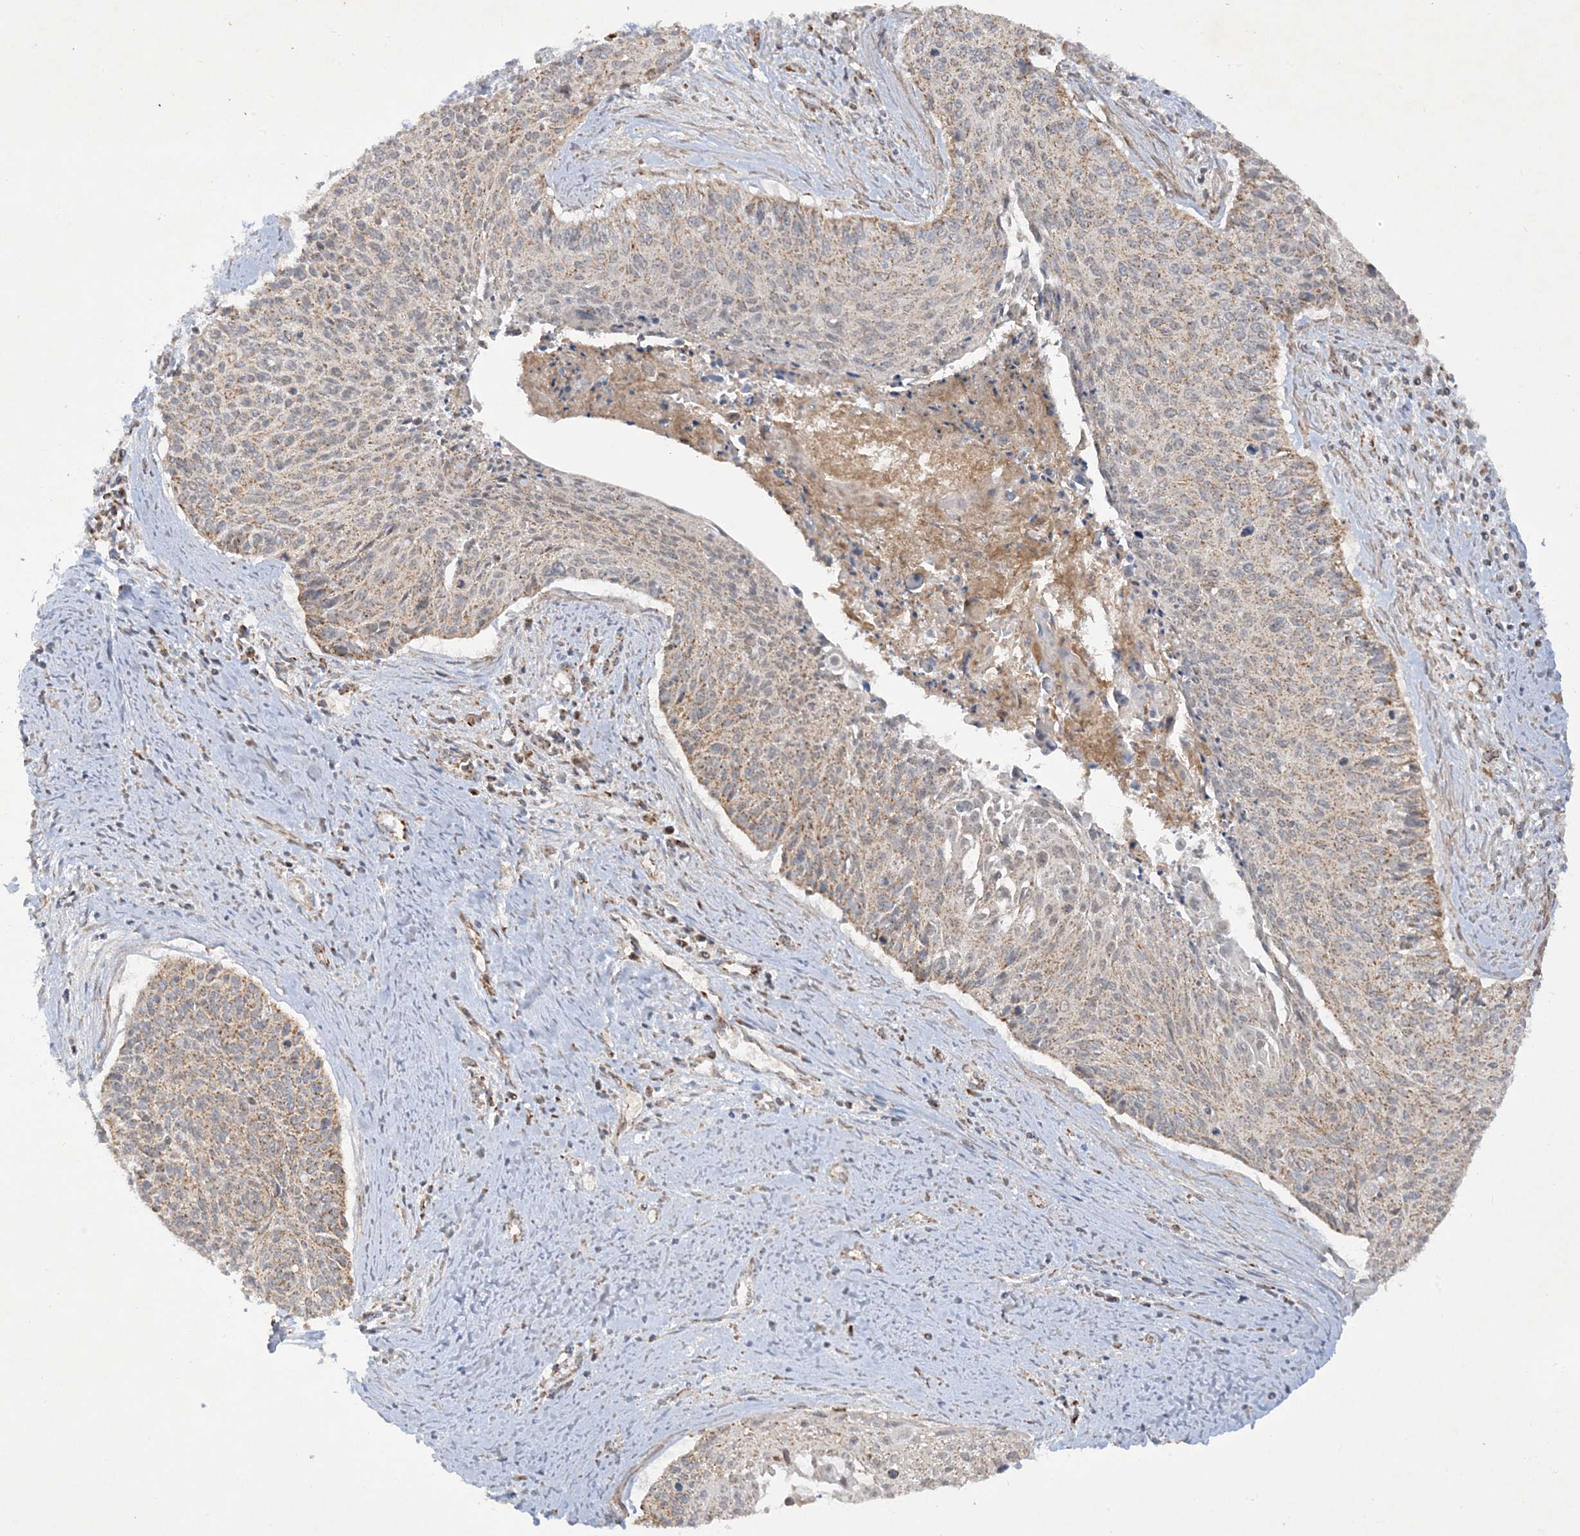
{"staining": {"intensity": "moderate", "quantity": ">75%", "location": "cytoplasmic/membranous"}, "tissue": "cervical cancer", "cell_type": "Tumor cells", "image_type": "cancer", "snomed": [{"axis": "morphology", "description": "Squamous cell carcinoma, NOS"}, {"axis": "topography", "description": "Cervix"}], "caption": "Cervical squamous cell carcinoma tissue displays moderate cytoplasmic/membranous positivity in about >75% of tumor cells, visualized by immunohistochemistry.", "gene": "NDUFAF3", "patient": {"sex": "female", "age": 55}}